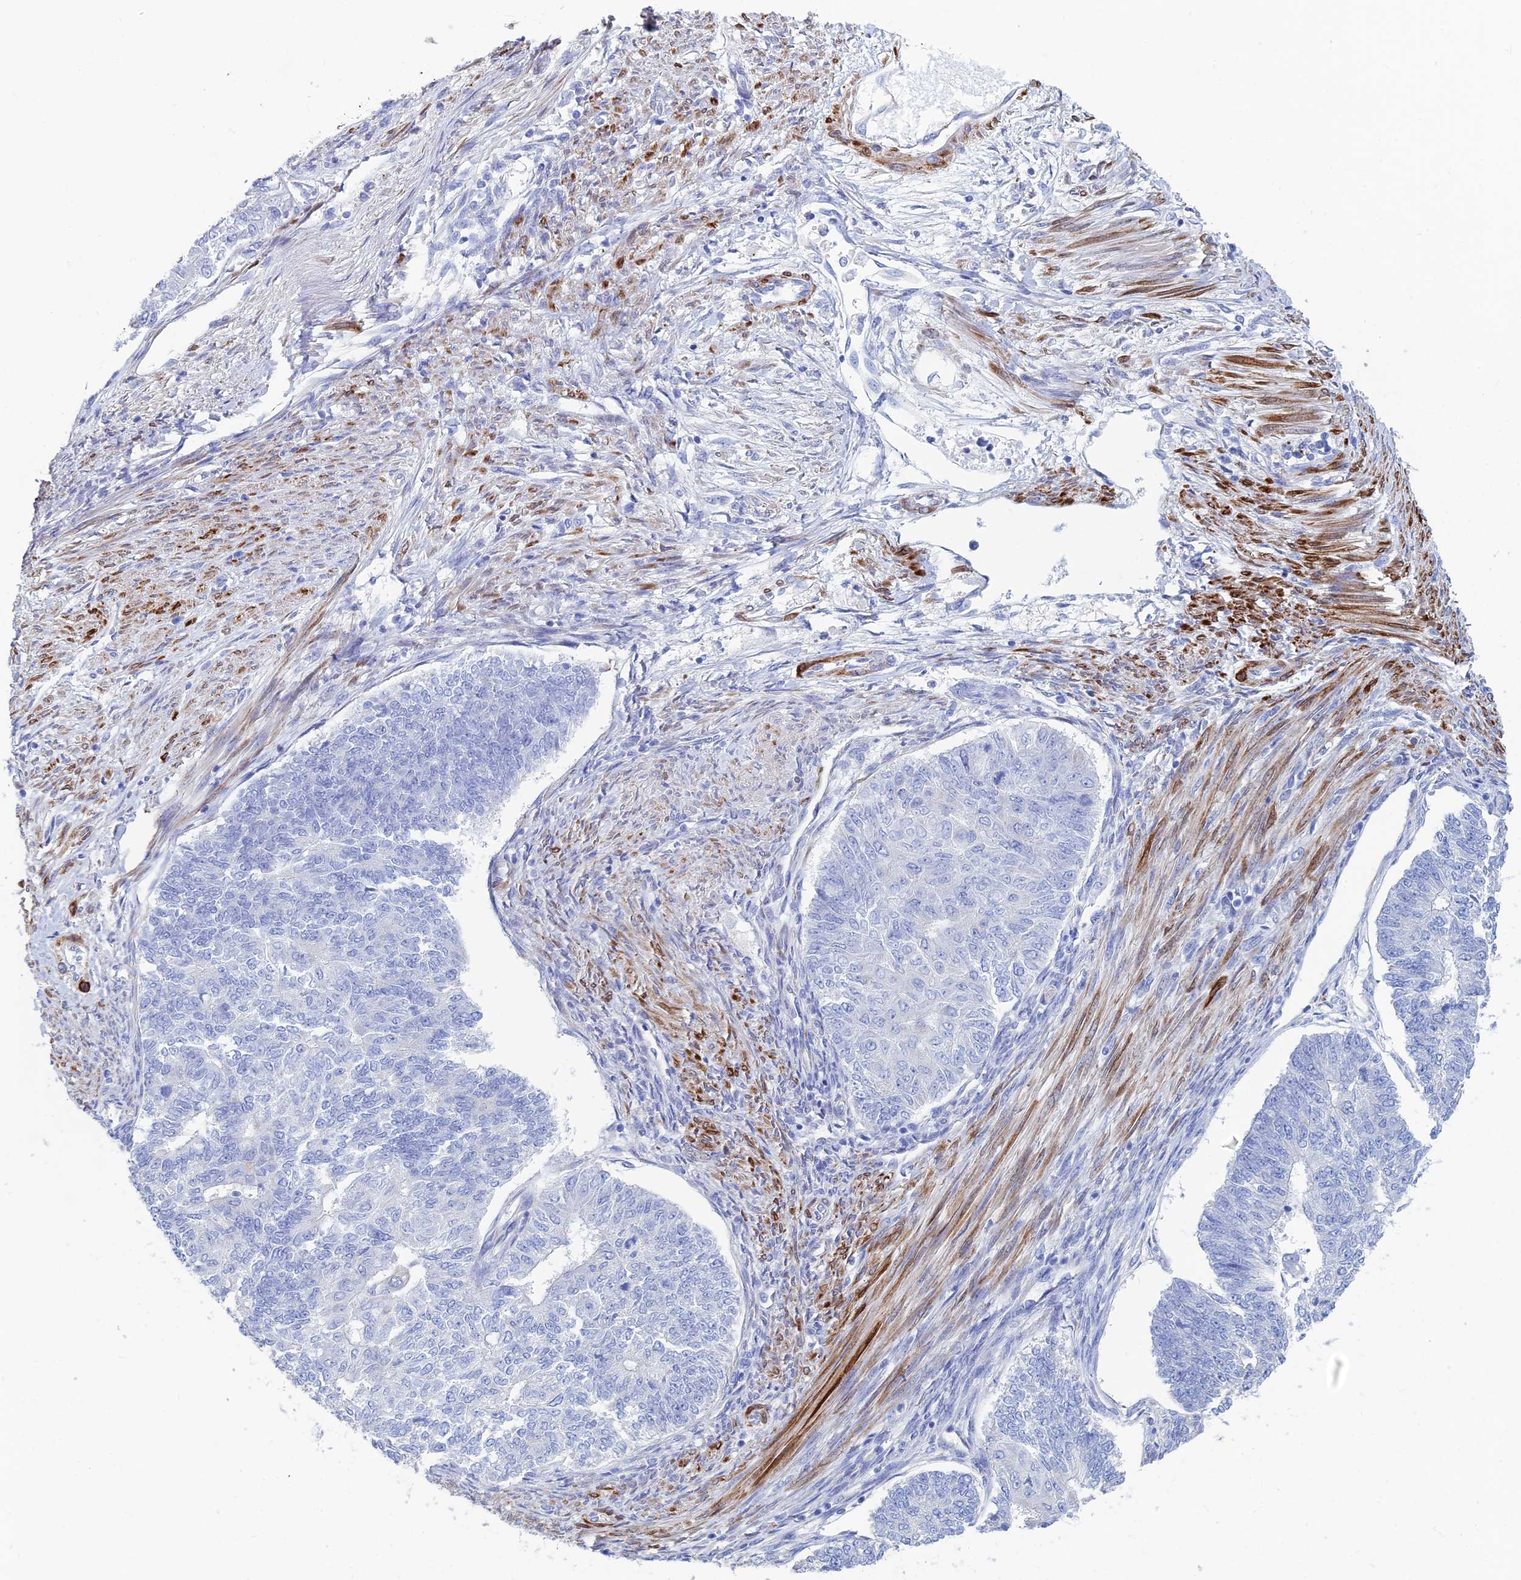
{"staining": {"intensity": "negative", "quantity": "none", "location": "none"}, "tissue": "endometrial cancer", "cell_type": "Tumor cells", "image_type": "cancer", "snomed": [{"axis": "morphology", "description": "Adenocarcinoma, NOS"}, {"axis": "topography", "description": "Endometrium"}], "caption": "Immunohistochemical staining of human endometrial cancer displays no significant positivity in tumor cells.", "gene": "PCDHA8", "patient": {"sex": "female", "age": 32}}